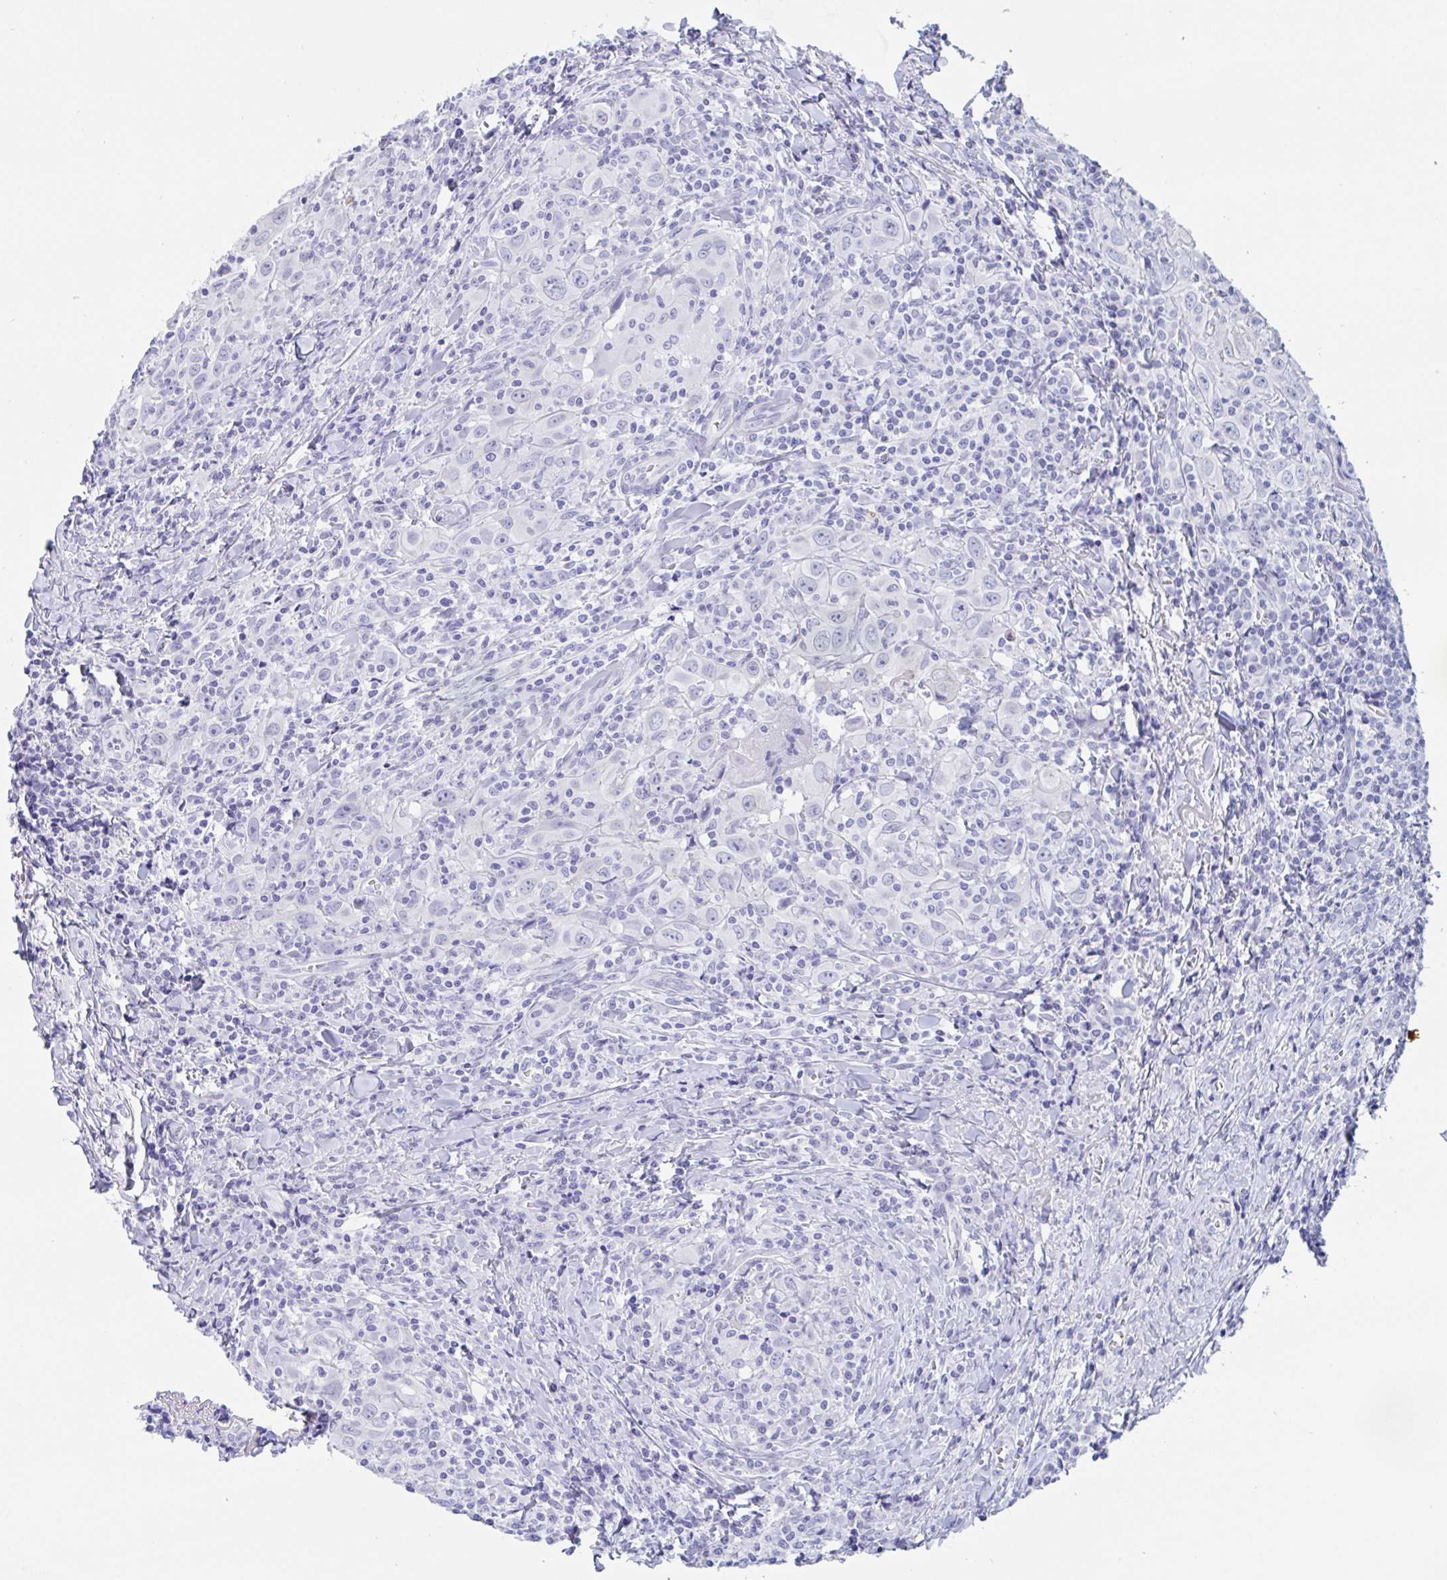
{"staining": {"intensity": "negative", "quantity": "none", "location": "none"}, "tissue": "head and neck cancer", "cell_type": "Tumor cells", "image_type": "cancer", "snomed": [{"axis": "morphology", "description": "Squamous cell carcinoma, NOS"}, {"axis": "topography", "description": "Head-Neck"}], "caption": "Immunohistochemical staining of head and neck cancer displays no significant staining in tumor cells. (Brightfield microscopy of DAB (3,3'-diaminobenzidine) immunohistochemistry (IHC) at high magnification).", "gene": "CDX4", "patient": {"sex": "female", "age": 95}}